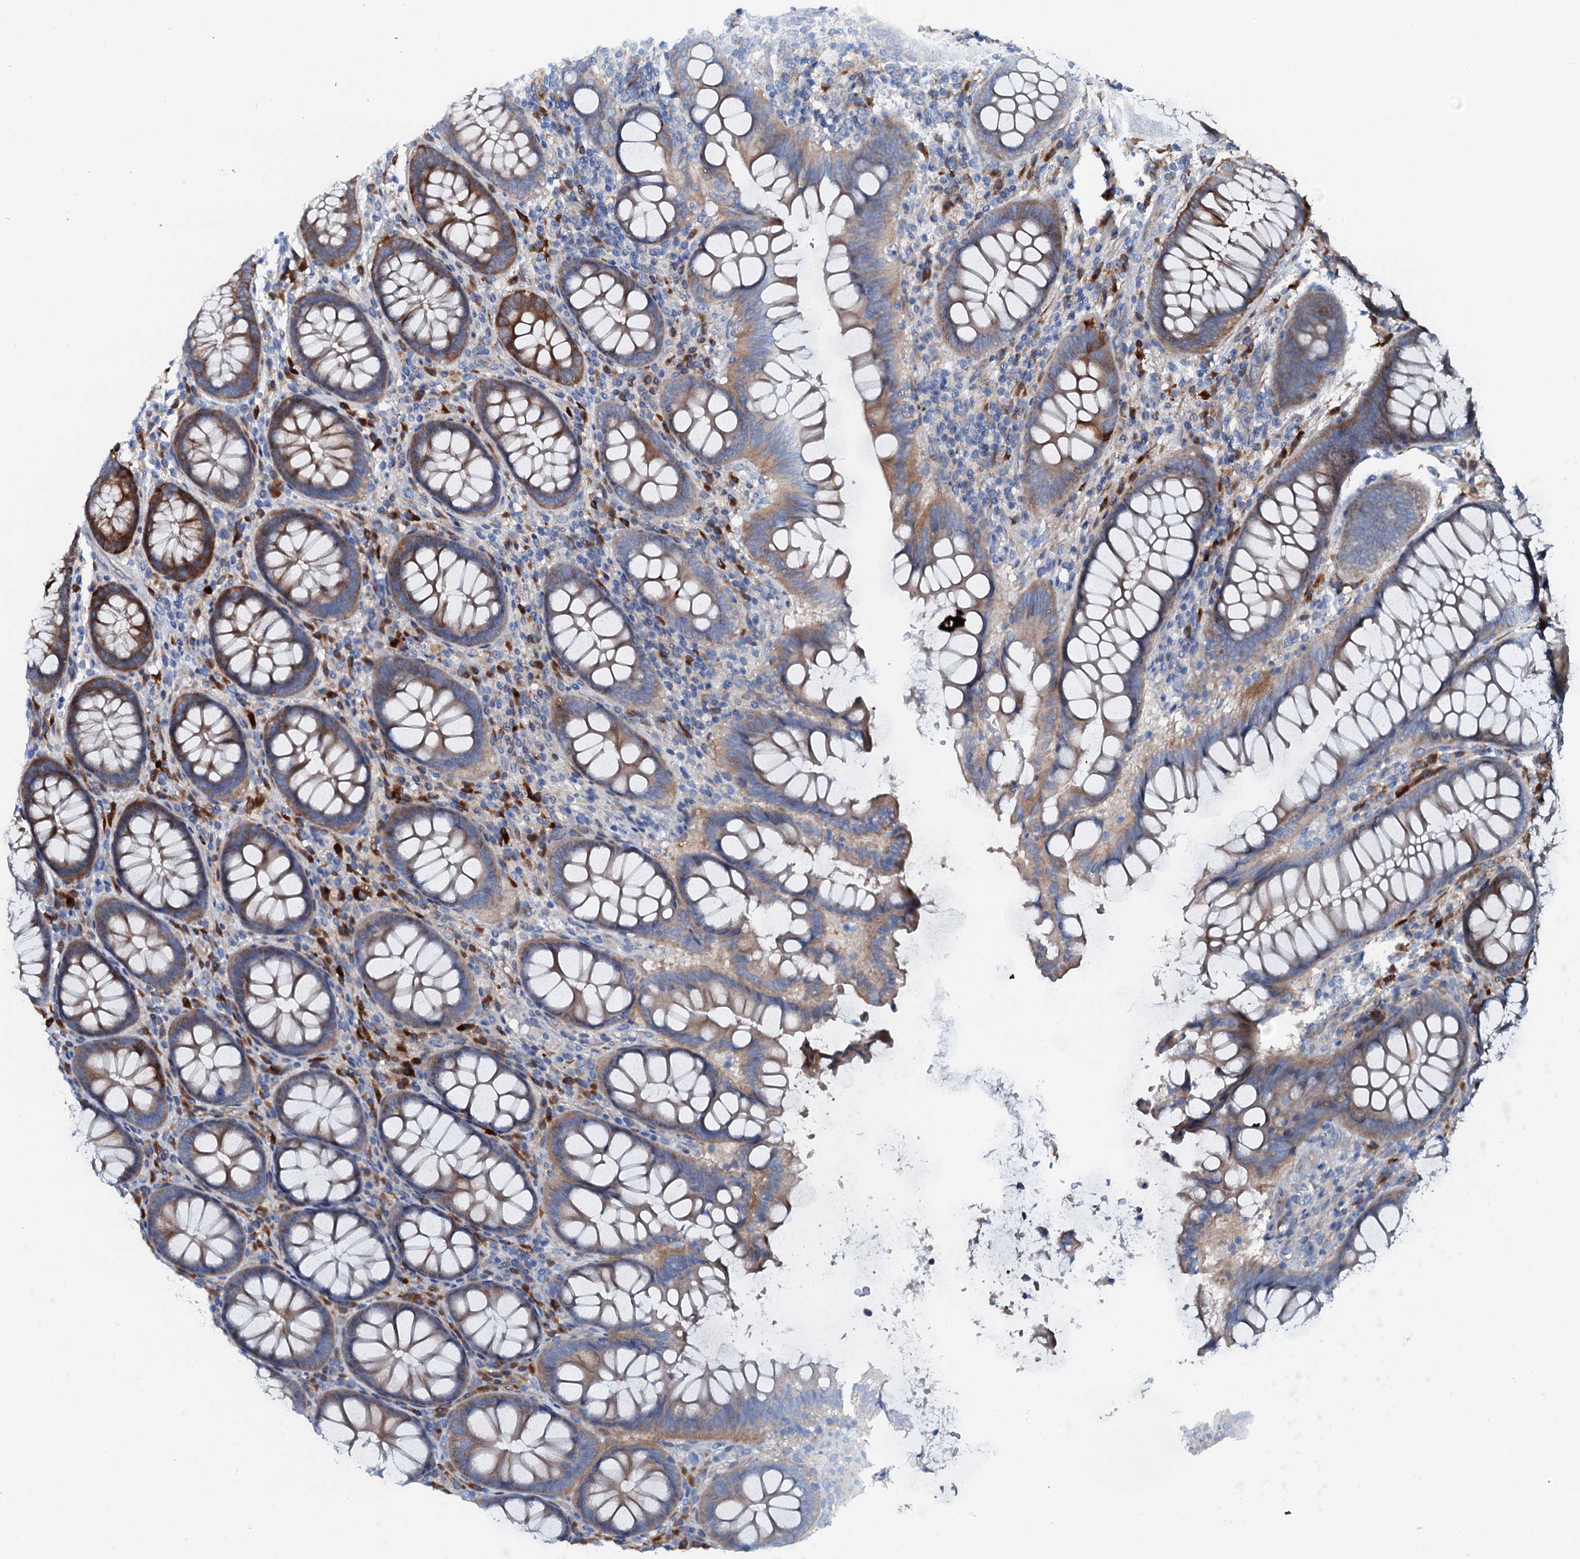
{"staining": {"intensity": "negative", "quantity": "none", "location": "none"}, "tissue": "colon", "cell_type": "Endothelial cells", "image_type": "normal", "snomed": [{"axis": "morphology", "description": "Normal tissue, NOS"}, {"axis": "topography", "description": "Colon"}], "caption": "A histopathology image of colon stained for a protein displays no brown staining in endothelial cells. (DAB (3,3'-diaminobenzidine) immunohistochemistry, high magnification).", "gene": "GFOD2", "patient": {"sex": "female", "age": 79}}